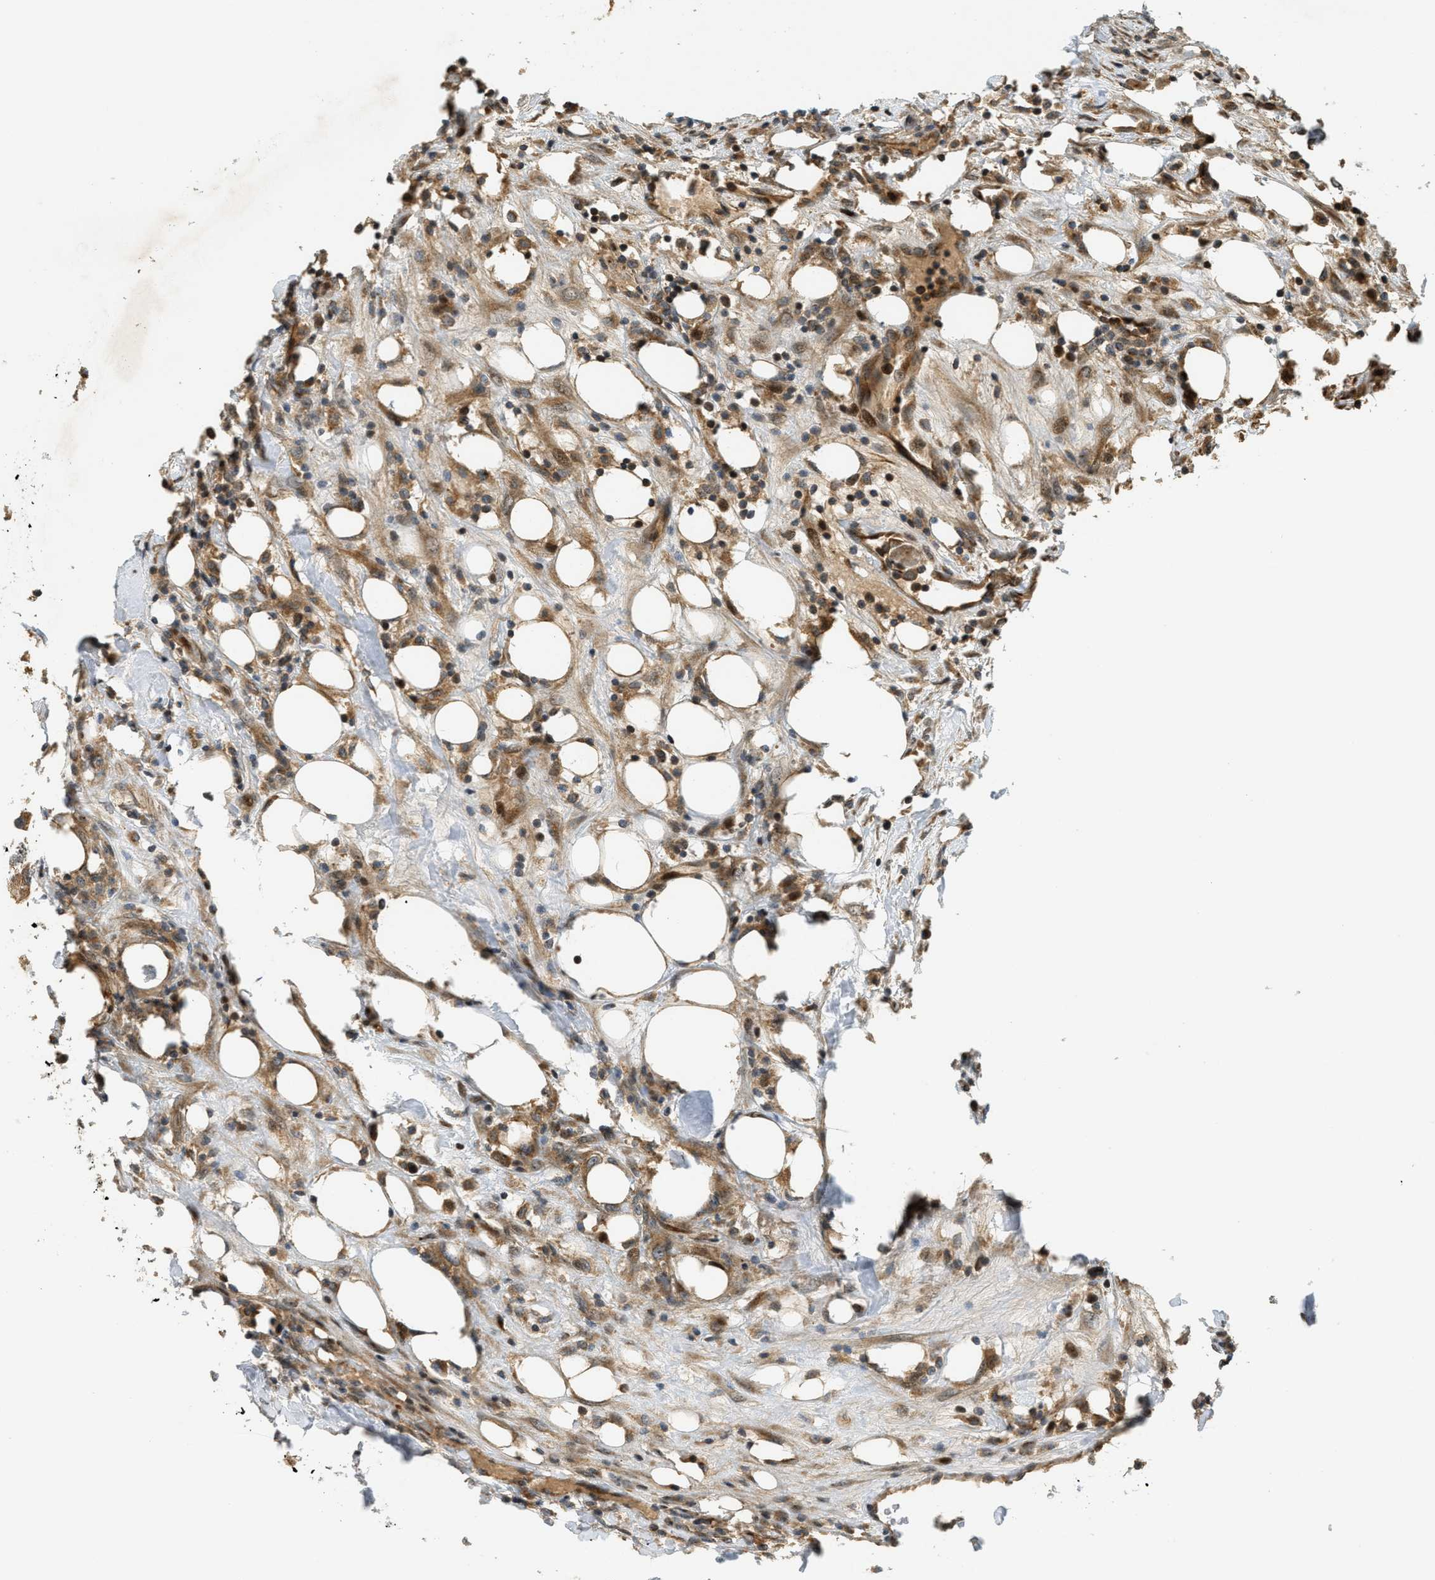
{"staining": {"intensity": "moderate", "quantity": ">75%", "location": "cytoplasmic/membranous"}, "tissue": "breast cancer", "cell_type": "Tumor cells", "image_type": "cancer", "snomed": [{"axis": "morphology", "description": "Duct carcinoma"}, {"axis": "topography", "description": "Breast"}], "caption": "Tumor cells show medium levels of moderate cytoplasmic/membranous positivity in about >75% of cells in human breast invasive ductal carcinoma.", "gene": "TRAPPC14", "patient": {"sex": "female", "age": 37}}